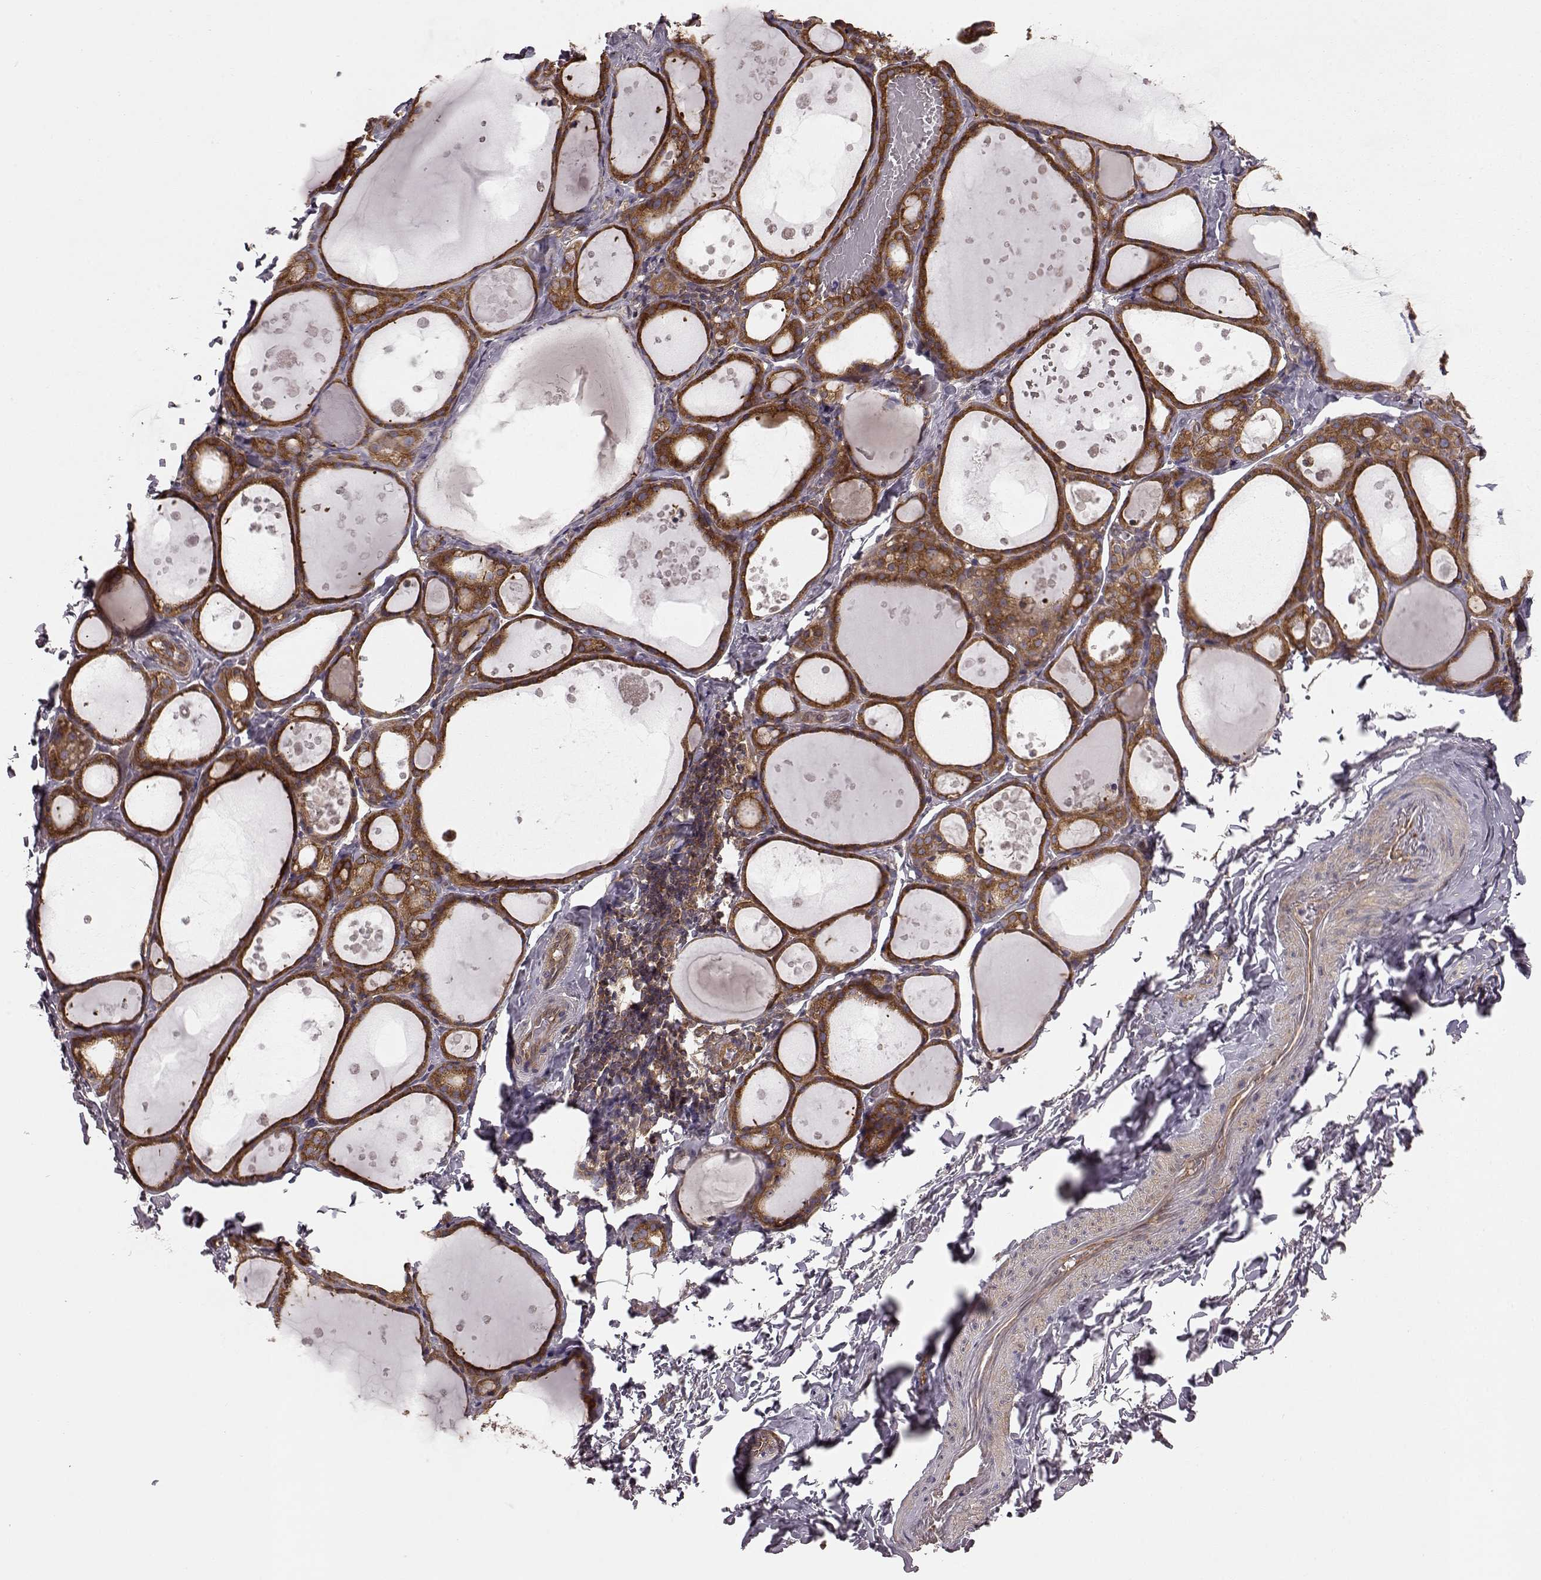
{"staining": {"intensity": "strong", "quantity": "25%-75%", "location": "cytoplasmic/membranous"}, "tissue": "thyroid gland", "cell_type": "Glandular cells", "image_type": "normal", "snomed": [{"axis": "morphology", "description": "Normal tissue, NOS"}, {"axis": "topography", "description": "Thyroid gland"}], "caption": "About 25%-75% of glandular cells in normal thyroid gland display strong cytoplasmic/membranous protein positivity as visualized by brown immunohistochemical staining.", "gene": "RABGAP1", "patient": {"sex": "male", "age": 68}}